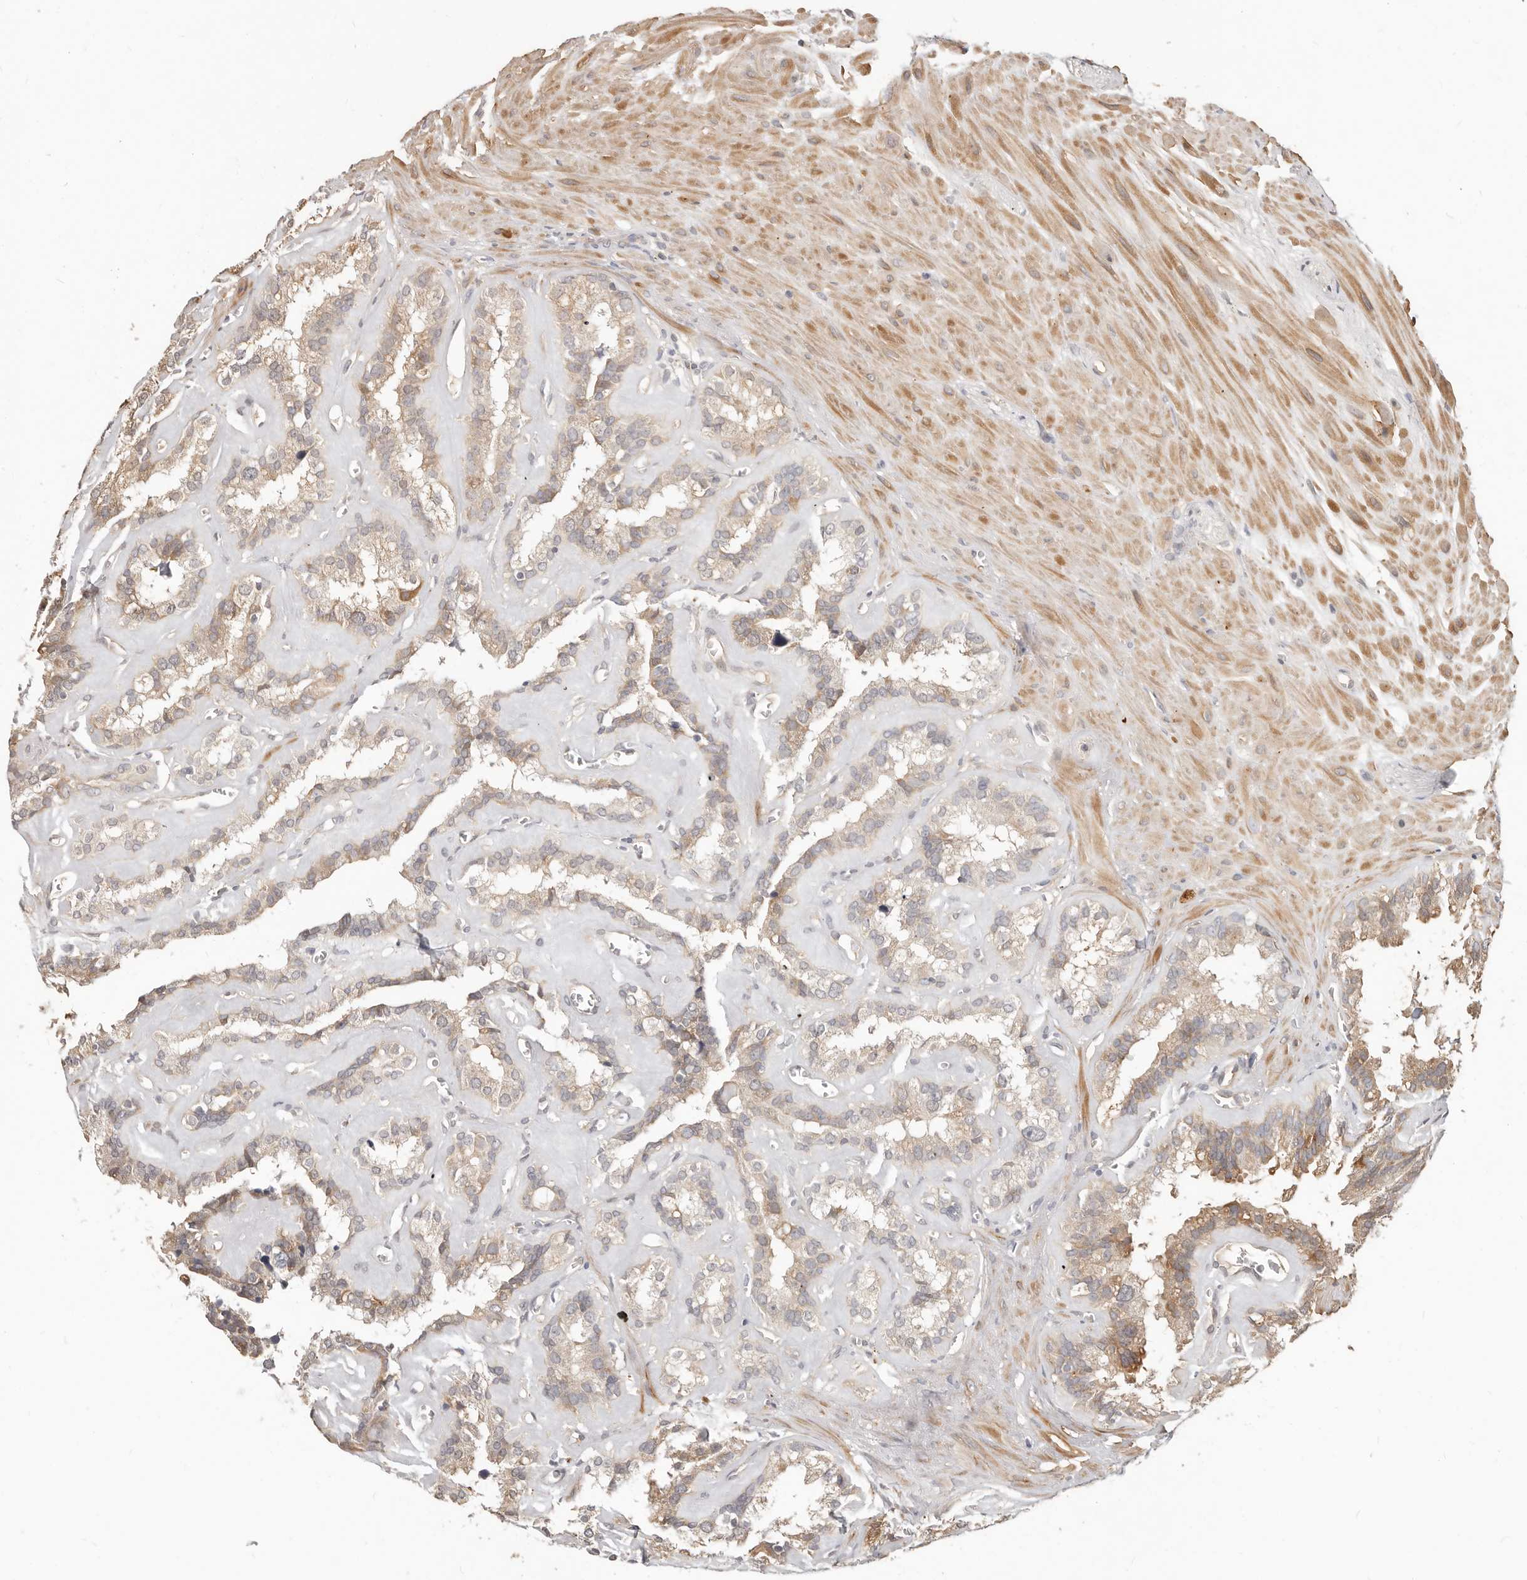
{"staining": {"intensity": "weak", "quantity": ">75%", "location": "cytoplasmic/membranous"}, "tissue": "seminal vesicle", "cell_type": "Glandular cells", "image_type": "normal", "snomed": [{"axis": "morphology", "description": "Normal tissue, NOS"}, {"axis": "topography", "description": "Prostate"}, {"axis": "topography", "description": "Seminal veicle"}], "caption": "Unremarkable seminal vesicle exhibits weak cytoplasmic/membranous expression in about >75% of glandular cells, visualized by immunohistochemistry. The staining was performed using DAB to visualize the protein expression in brown, while the nuclei were stained in blue with hematoxylin (Magnification: 20x).", "gene": "MTFR2", "patient": {"sex": "male", "age": 59}}